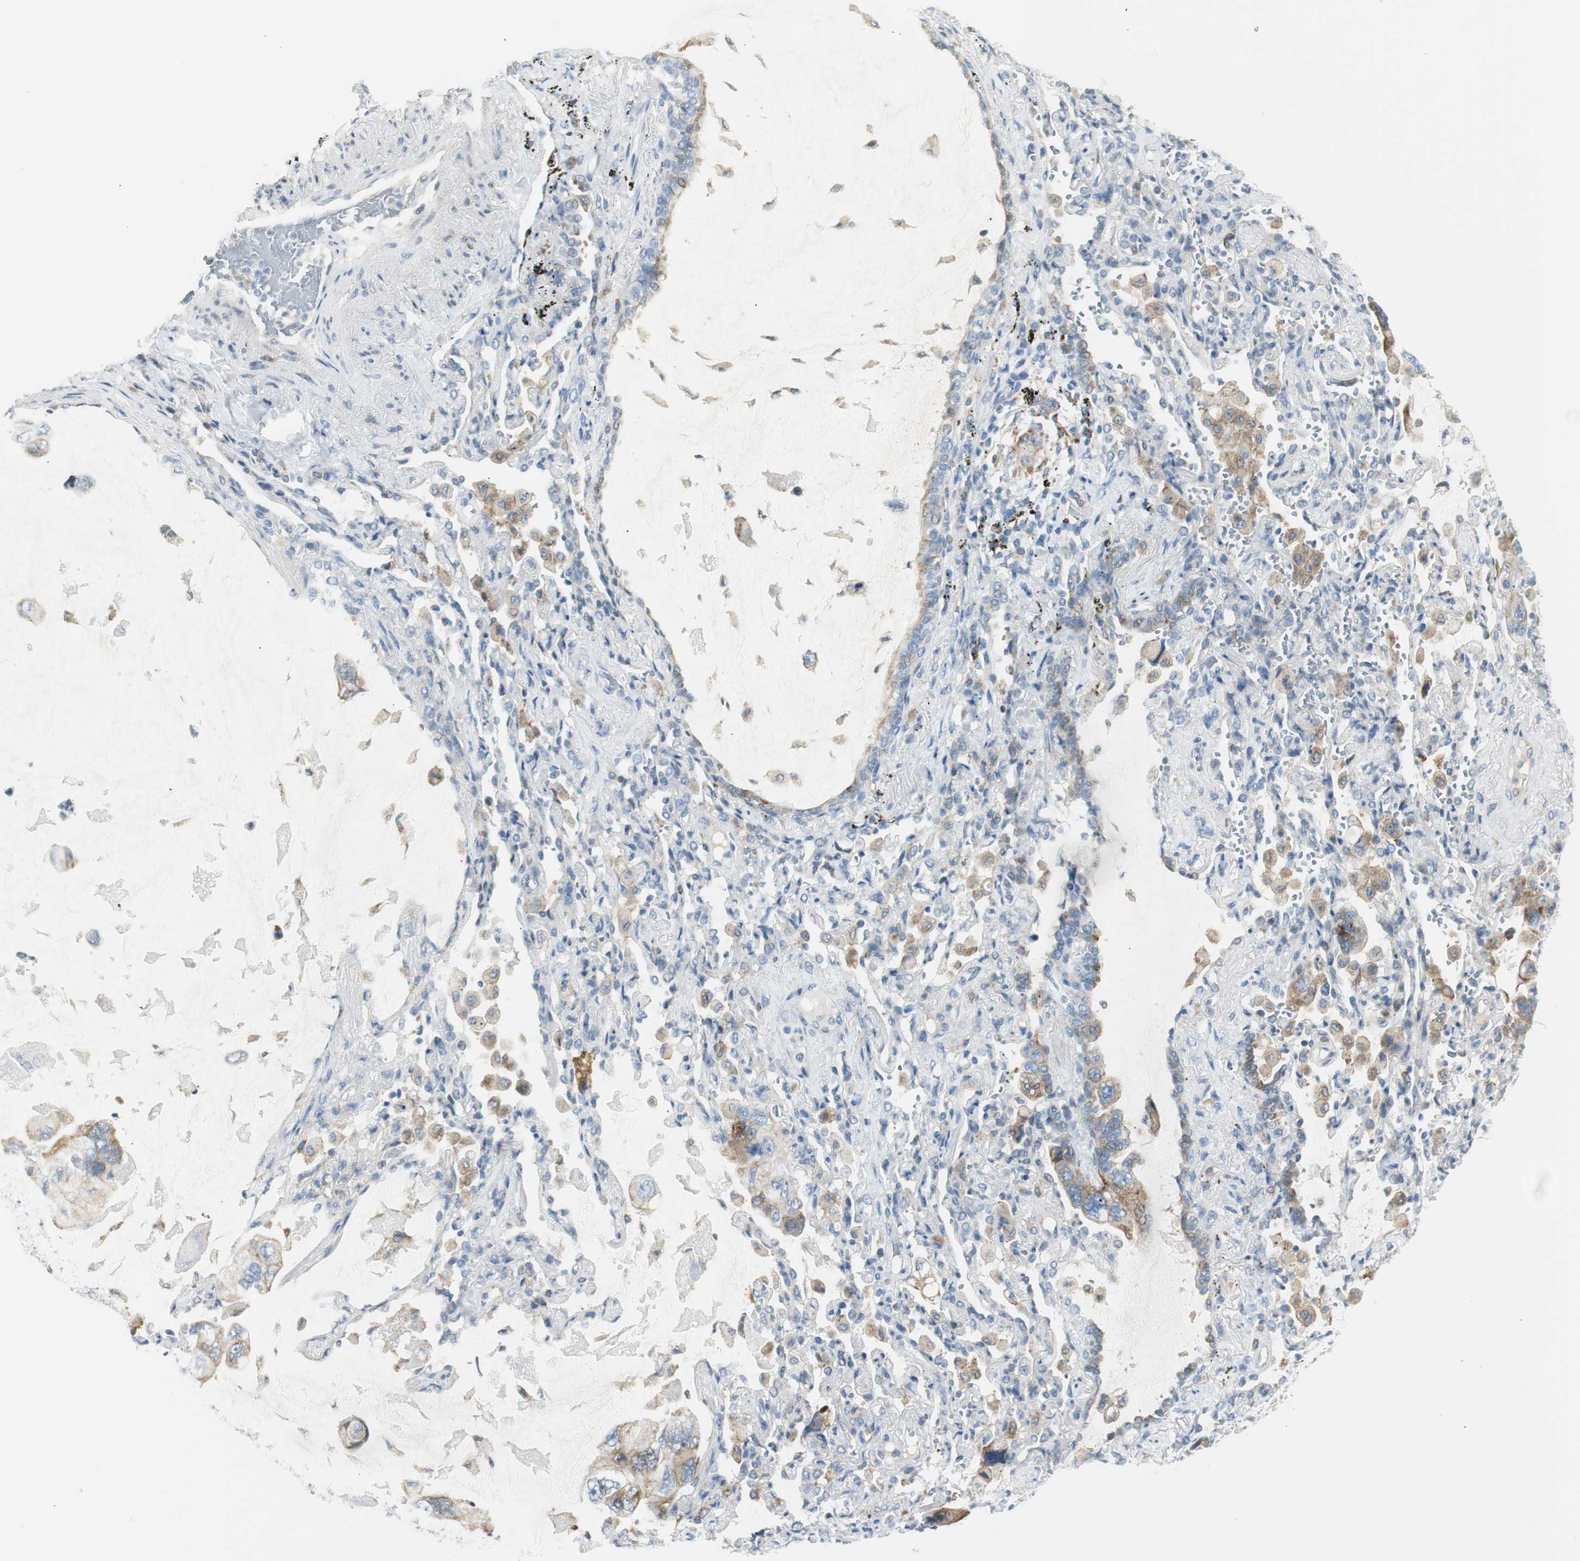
{"staining": {"intensity": "weak", "quantity": "<25%", "location": "cytoplasmic/membranous"}, "tissue": "lung cancer", "cell_type": "Tumor cells", "image_type": "cancer", "snomed": [{"axis": "morphology", "description": "Squamous cell carcinoma, NOS"}, {"axis": "topography", "description": "Lung"}], "caption": "Immunohistochemistry (IHC) micrograph of human lung squamous cell carcinoma stained for a protein (brown), which reveals no staining in tumor cells. (DAB (3,3'-diaminobenzidine) immunohistochemistry, high magnification).", "gene": "TNFSF11", "patient": {"sex": "female", "age": 73}}